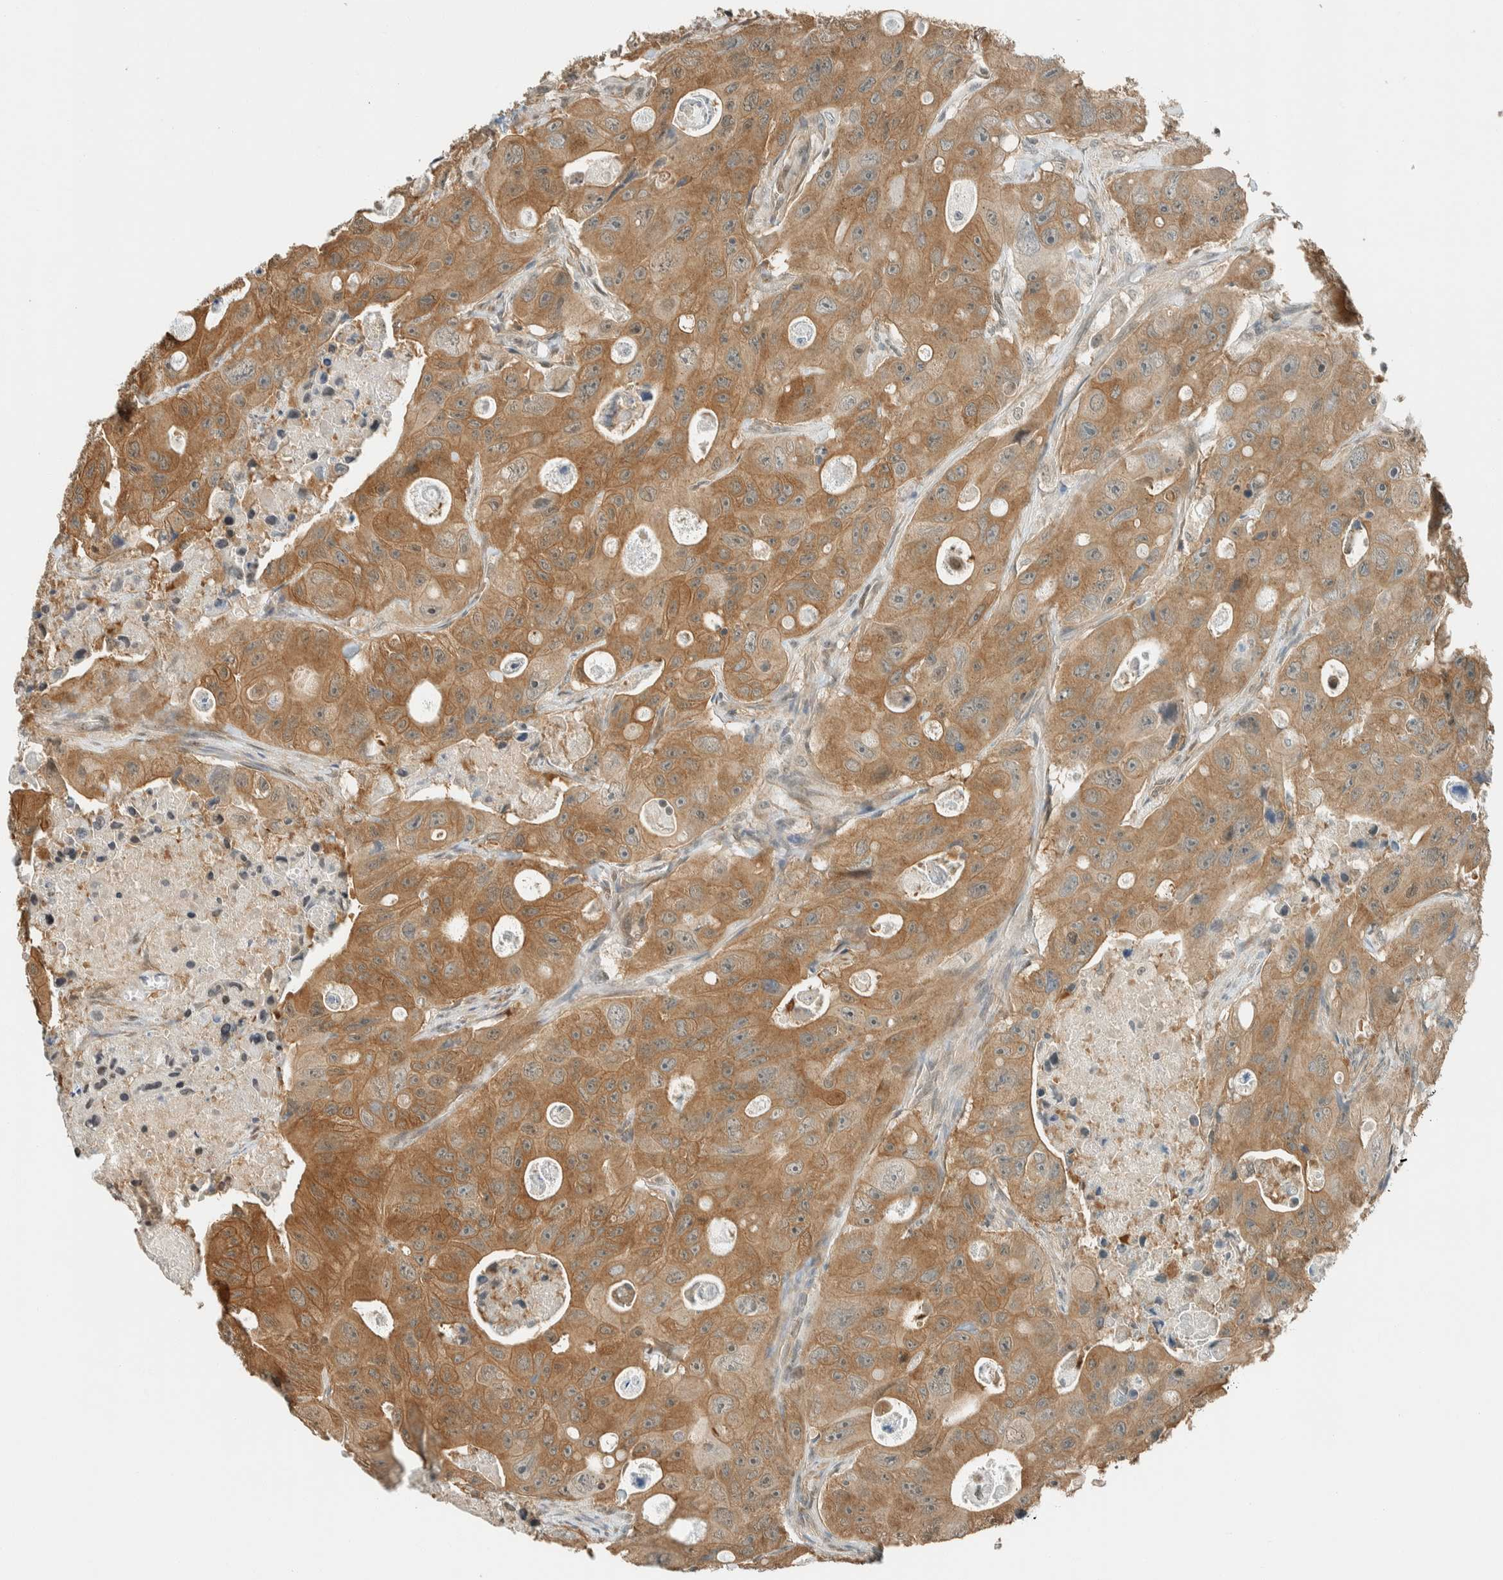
{"staining": {"intensity": "moderate", "quantity": ">75%", "location": "cytoplasmic/membranous"}, "tissue": "colorectal cancer", "cell_type": "Tumor cells", "image_type": "cancer", "snomed": [{"axis": "morphology", "description": "Adenocarcinoma, NOS"}, {"axis": "topography", "description": "Colon"}], "caption": "Colorectal adenocarcinoma stained for a protein demonstrates moderate cytoplasmic/membranous positivity in tumor cells.", "gene": "NIBAN2", "patient": {"sex": "female", "age": 46}}